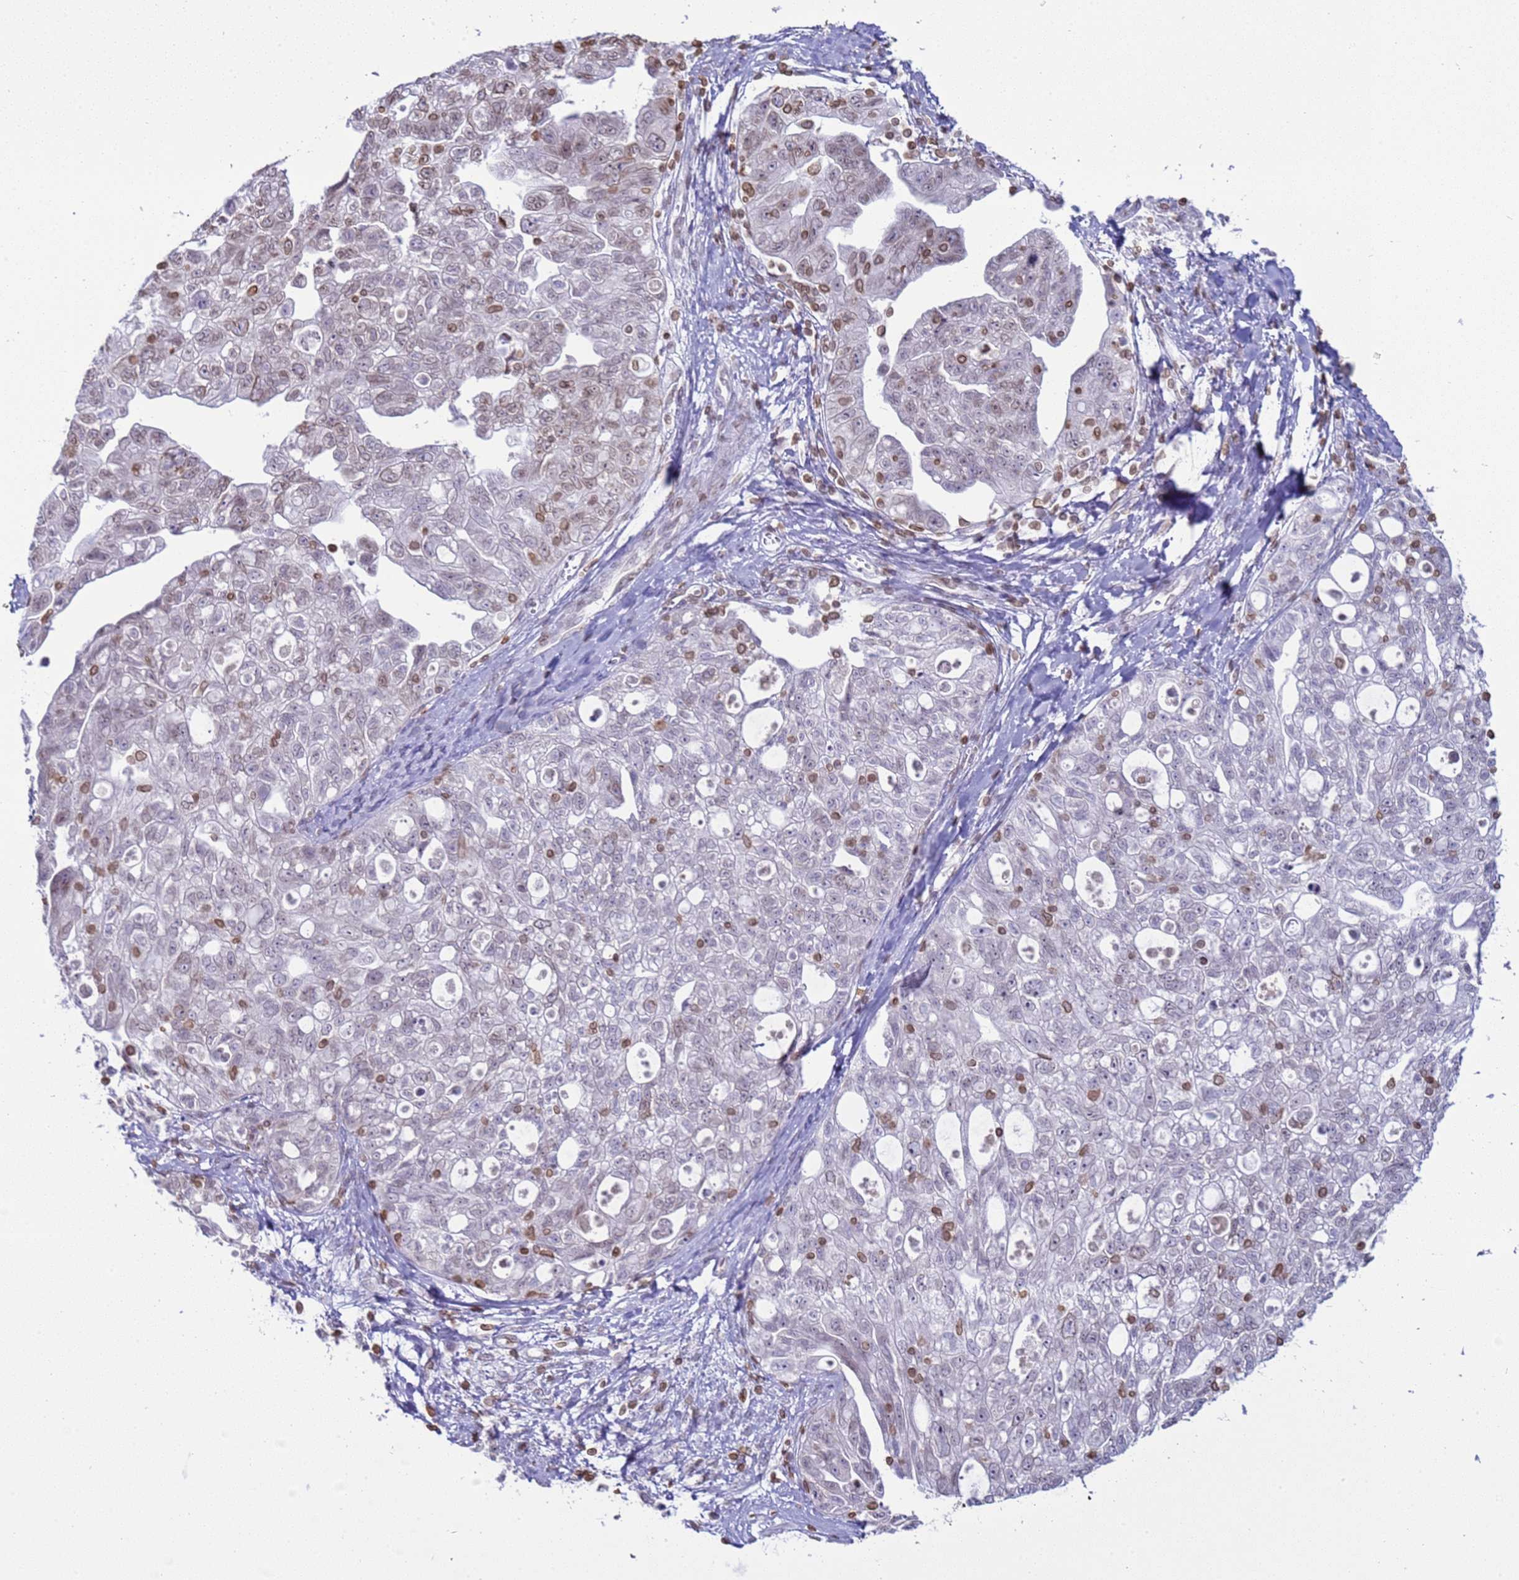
{"staining": {"intensity": "moderate", "quantity": "<25%", "location": "nuclear"}, "tissue": "ovarian cancer", "cell_type": "Tumor cells", "image_type": "cancer", "snomed": [{"axis": "morphology", "description": "Carcinoma, NOS"}, {"axis": "morphology", "description": "Cystadenocarcinoma, serous, NOS"}, {"axis": "topography", "description": "Ovary"}], "caption": "Protein staining by immunohistochemistry demonstrates moderate nuclear expression in approximately <25% of tumor cells in ovarian carcinoma.", "gene": "DHX37", "patient": {"sex": "female", "age": 69}}